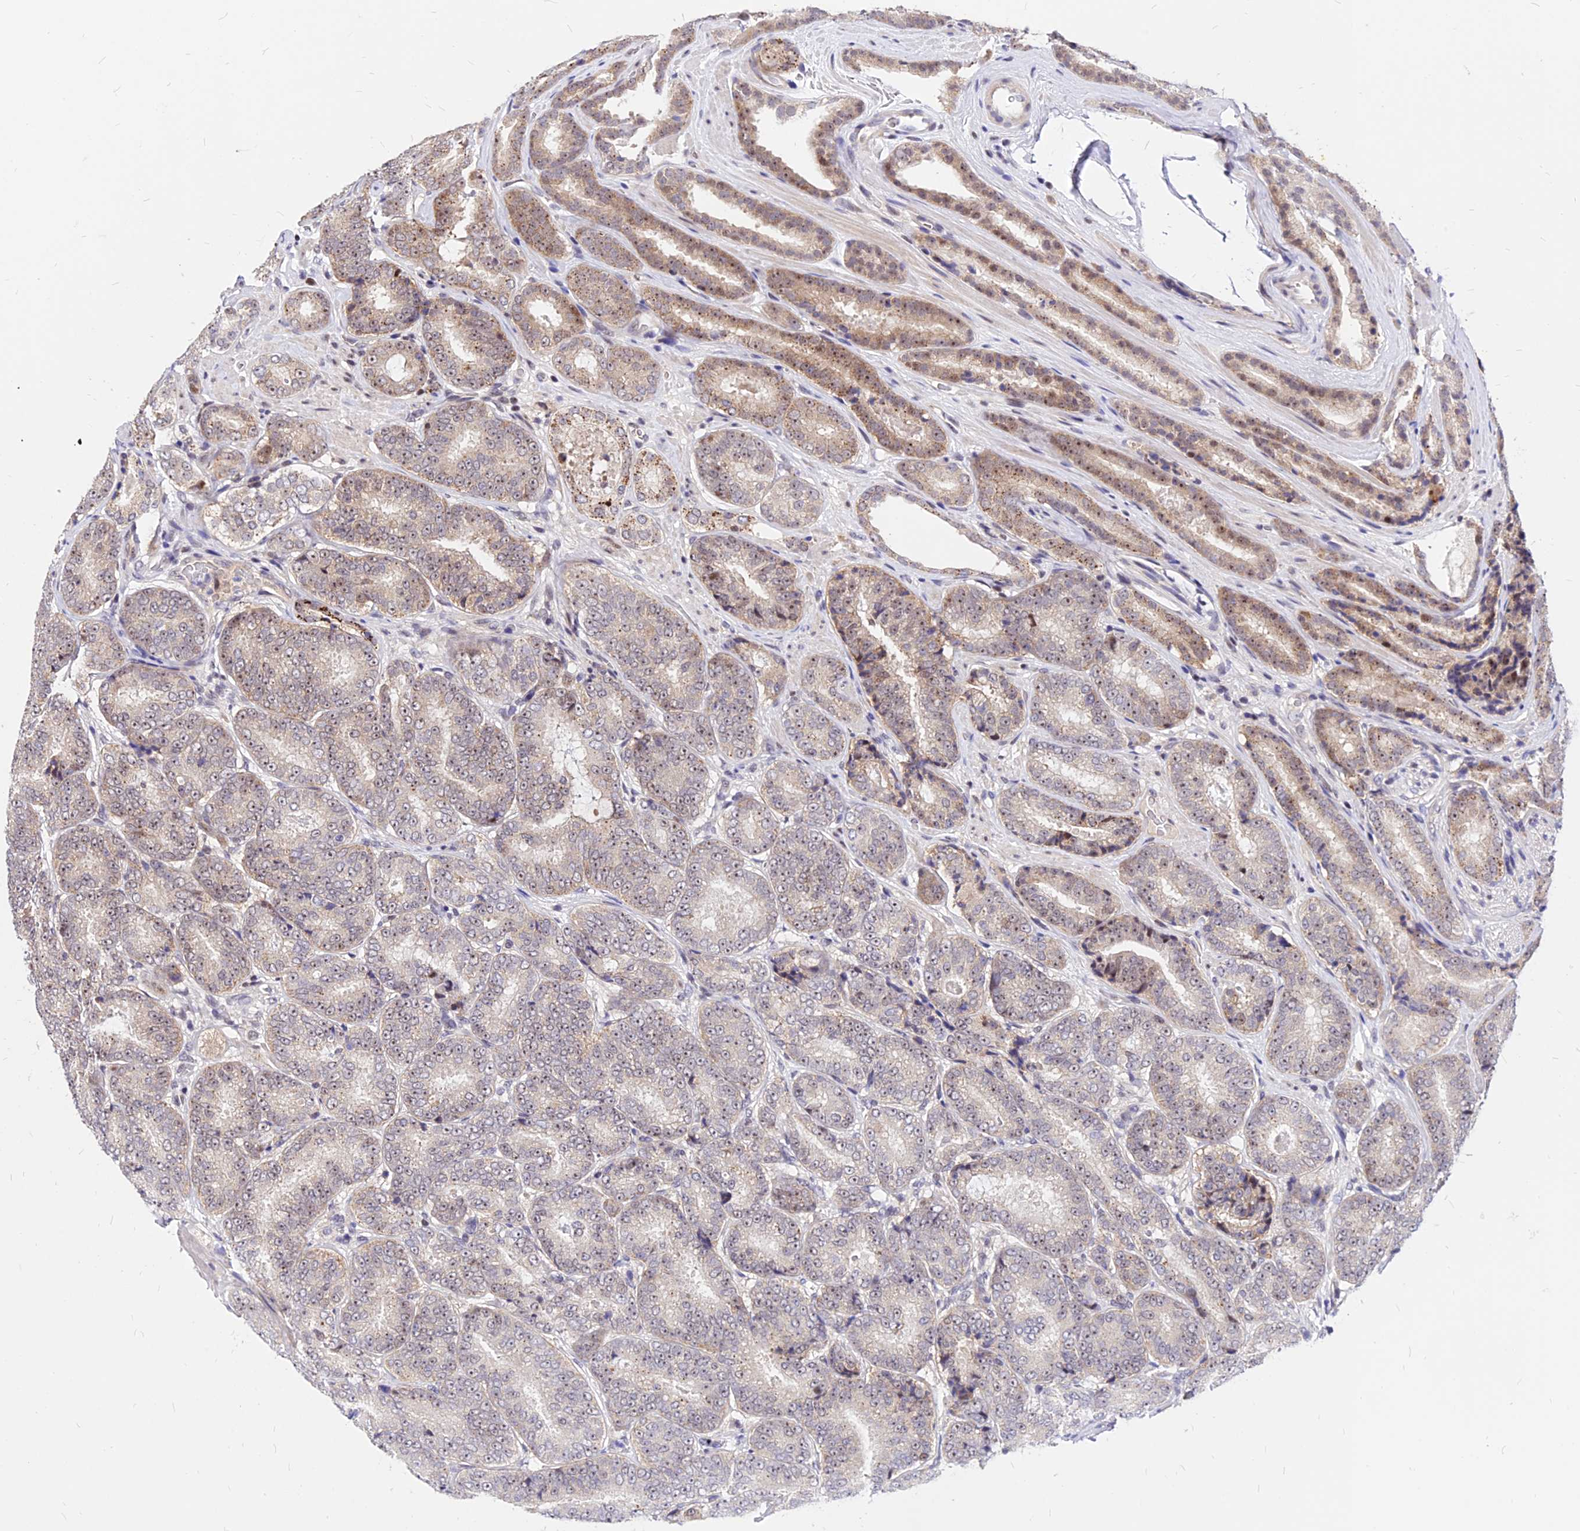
{"staining": {"intensity": "moderate", "quantity": "25%-75%", "location": "cytoplasmic/membranous,nuclear"}, "tissue": "prostate cancer", "cell_type": "Tumor cells", "image_type": "cancer", "snomed": [{"axis": "morphology", "description": "Adenocarcinoma, High grade"}, {"axis": "topography", "description": "Prostate"}], "caption": "Immunohistochemical staining of prostate high-grade adenocarcinoma shows medium levels of moderate cytoplasmic/membranous and nuclear protein expression in about 25%-75% of tumor cells. The staining is performed using DAB brown chromogen to label protein expression. The nuclei are counter-stained blue using hematoxylin.", "gene": "DDX55", "patient": {"sex": "male", "age": 72}}